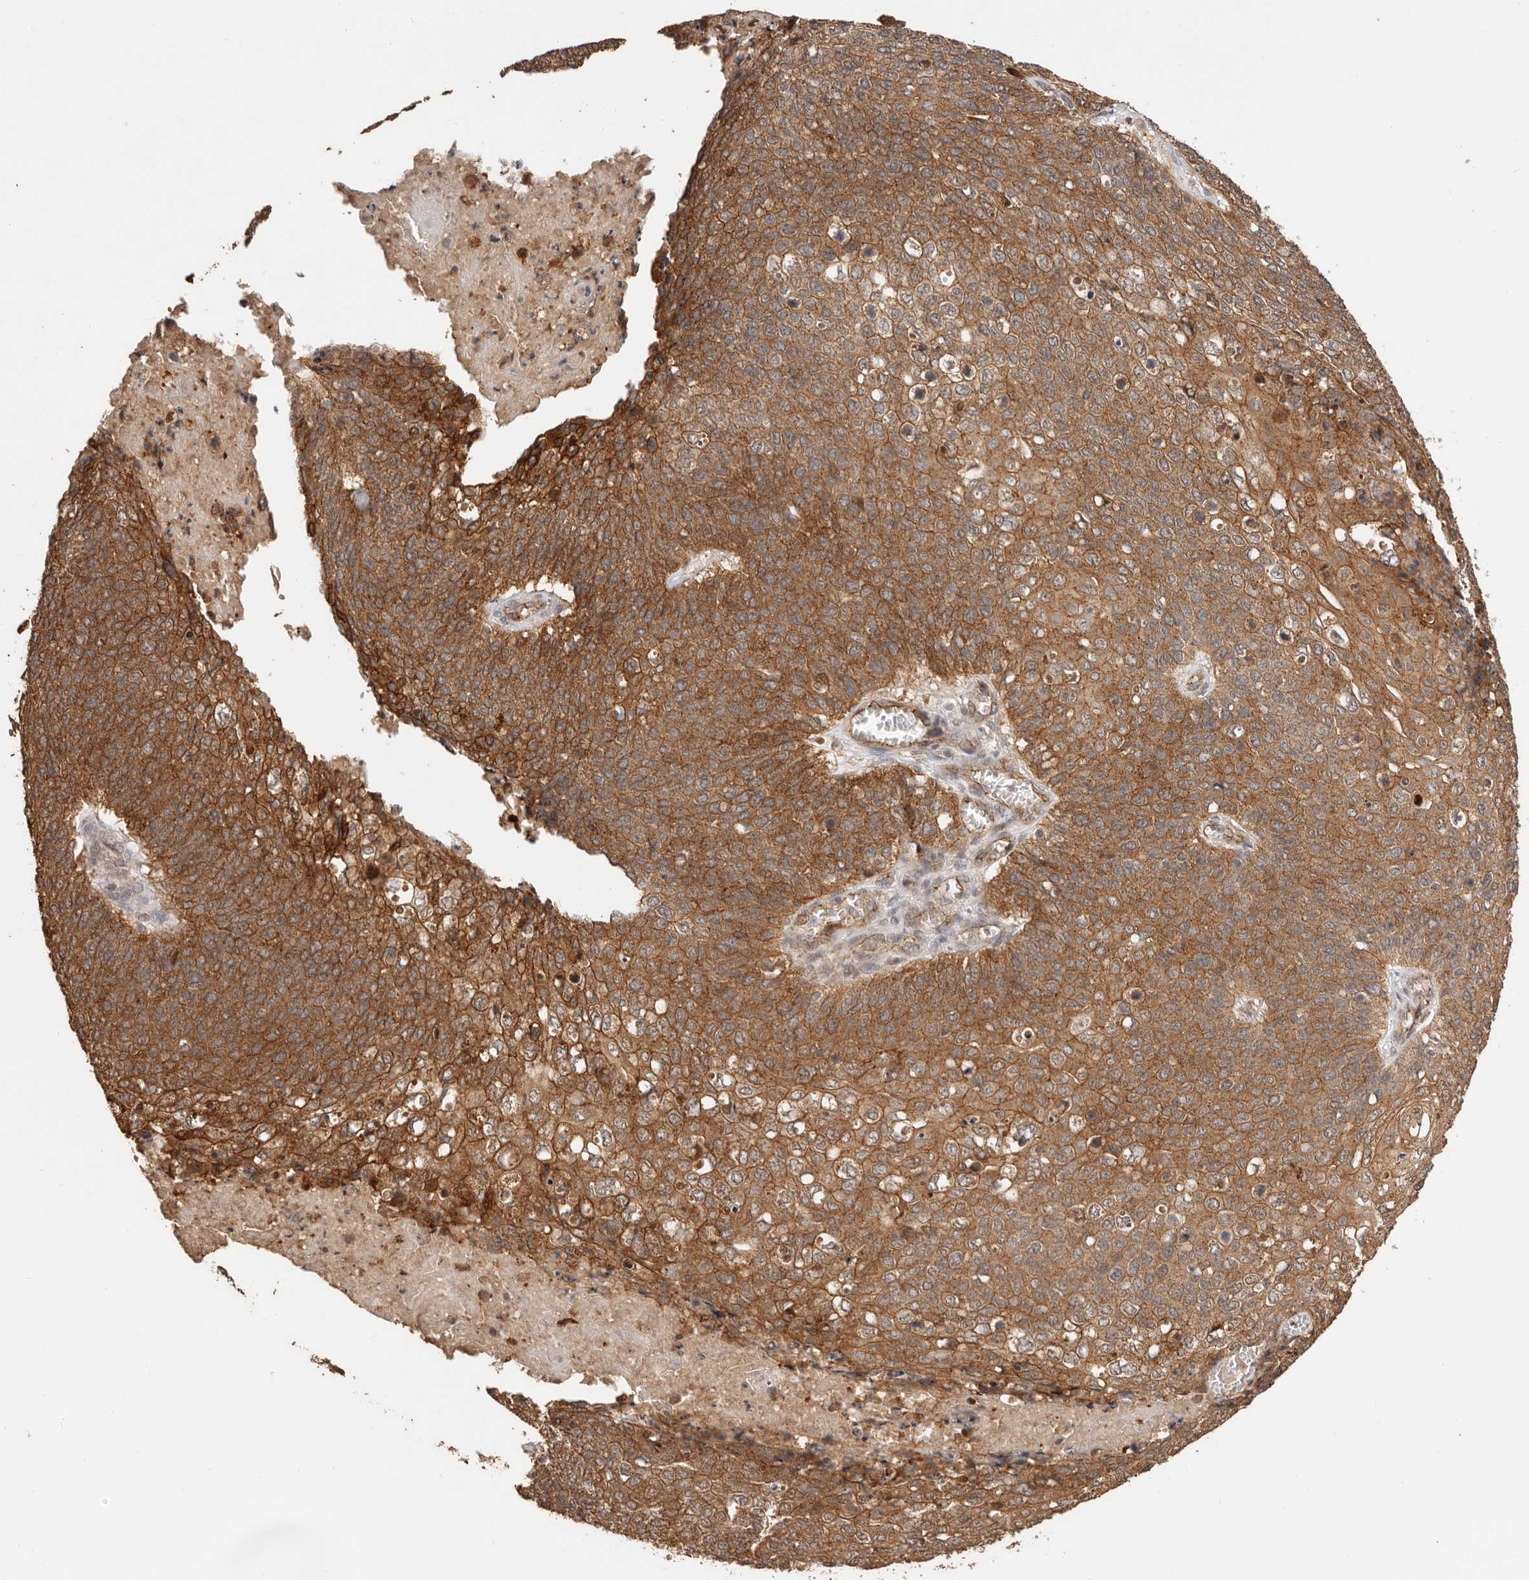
{"staining": {"intensity": "moderate", "quantity": ">75%", "location": "cytoplasmic/membranous"}, "tissue": "cervical cancer", "cell_type": "Tumor cells", "image_type": "cancer", "snomed": [{"axis": "morphology", "description": "Squamous cell carcinoma, NOS"}, {"axis": "topography", "description": "Cervix"}], "caption": "Immunohistochemical staining of cervical cancer exhibits moderate cytoplasmic/membranous protein staining in about >75% of tumor cells.", "gene": "AFDN", "patient": {"sex": "female", "age": 39}}